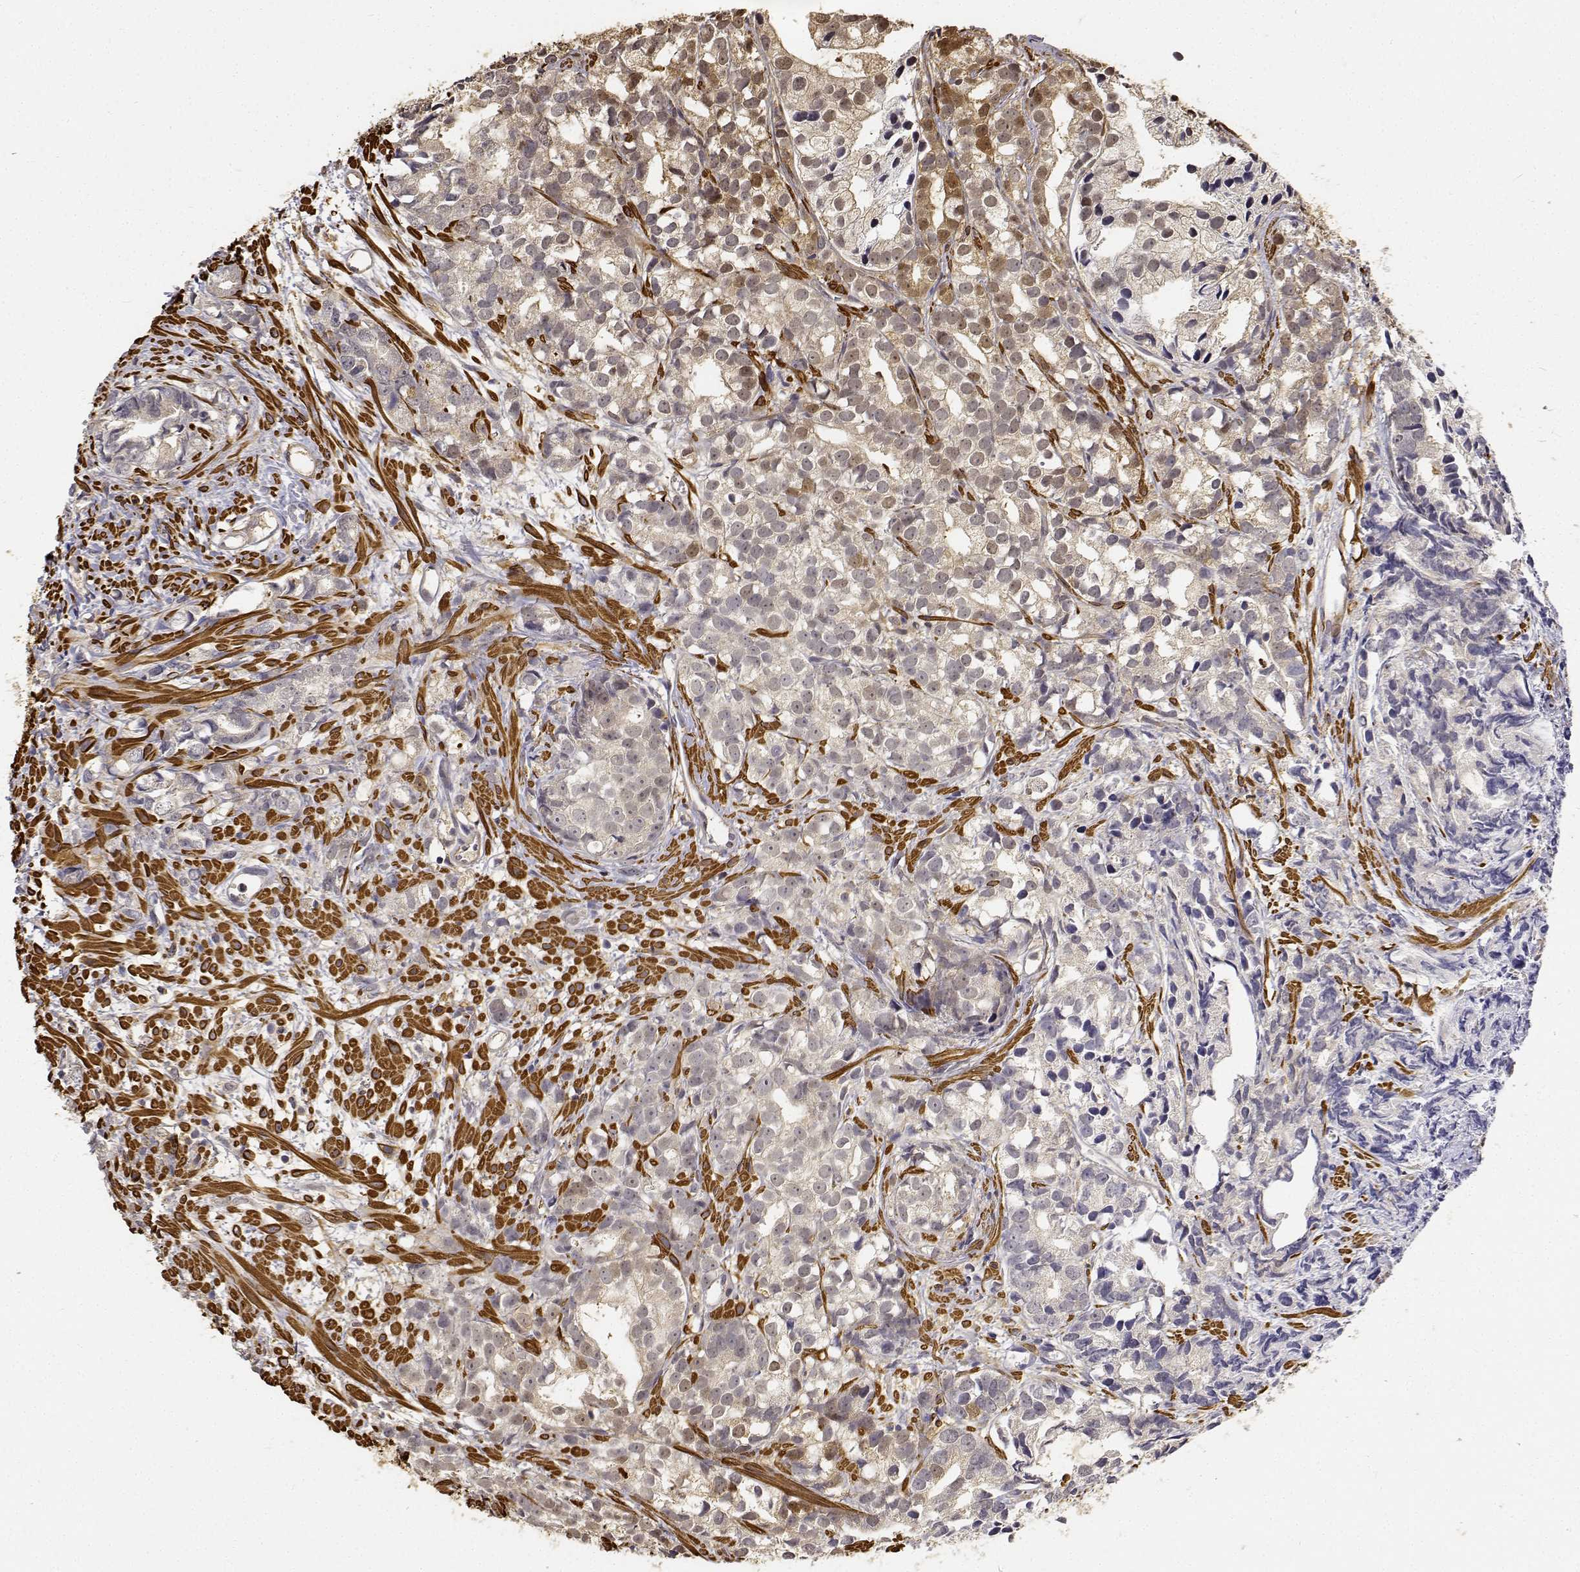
{"staining": {"intensity": "negative", "quantity": "none", "location": "none"}, "tissue": "prostate cancer", "cell_type": "Tumor cells", "image_type": "cancer", "snomed": [{"axis": "morphology", "description": "Adenocarcinoma, High grade"}, {"axis": "topography", "description": "Prostate"}], "caption": "Prostate cancer stained for a protein using IHC shows no expression tumor cells.", "gene": "PCID2", "patient": {"sex": "male", "age": 79}}